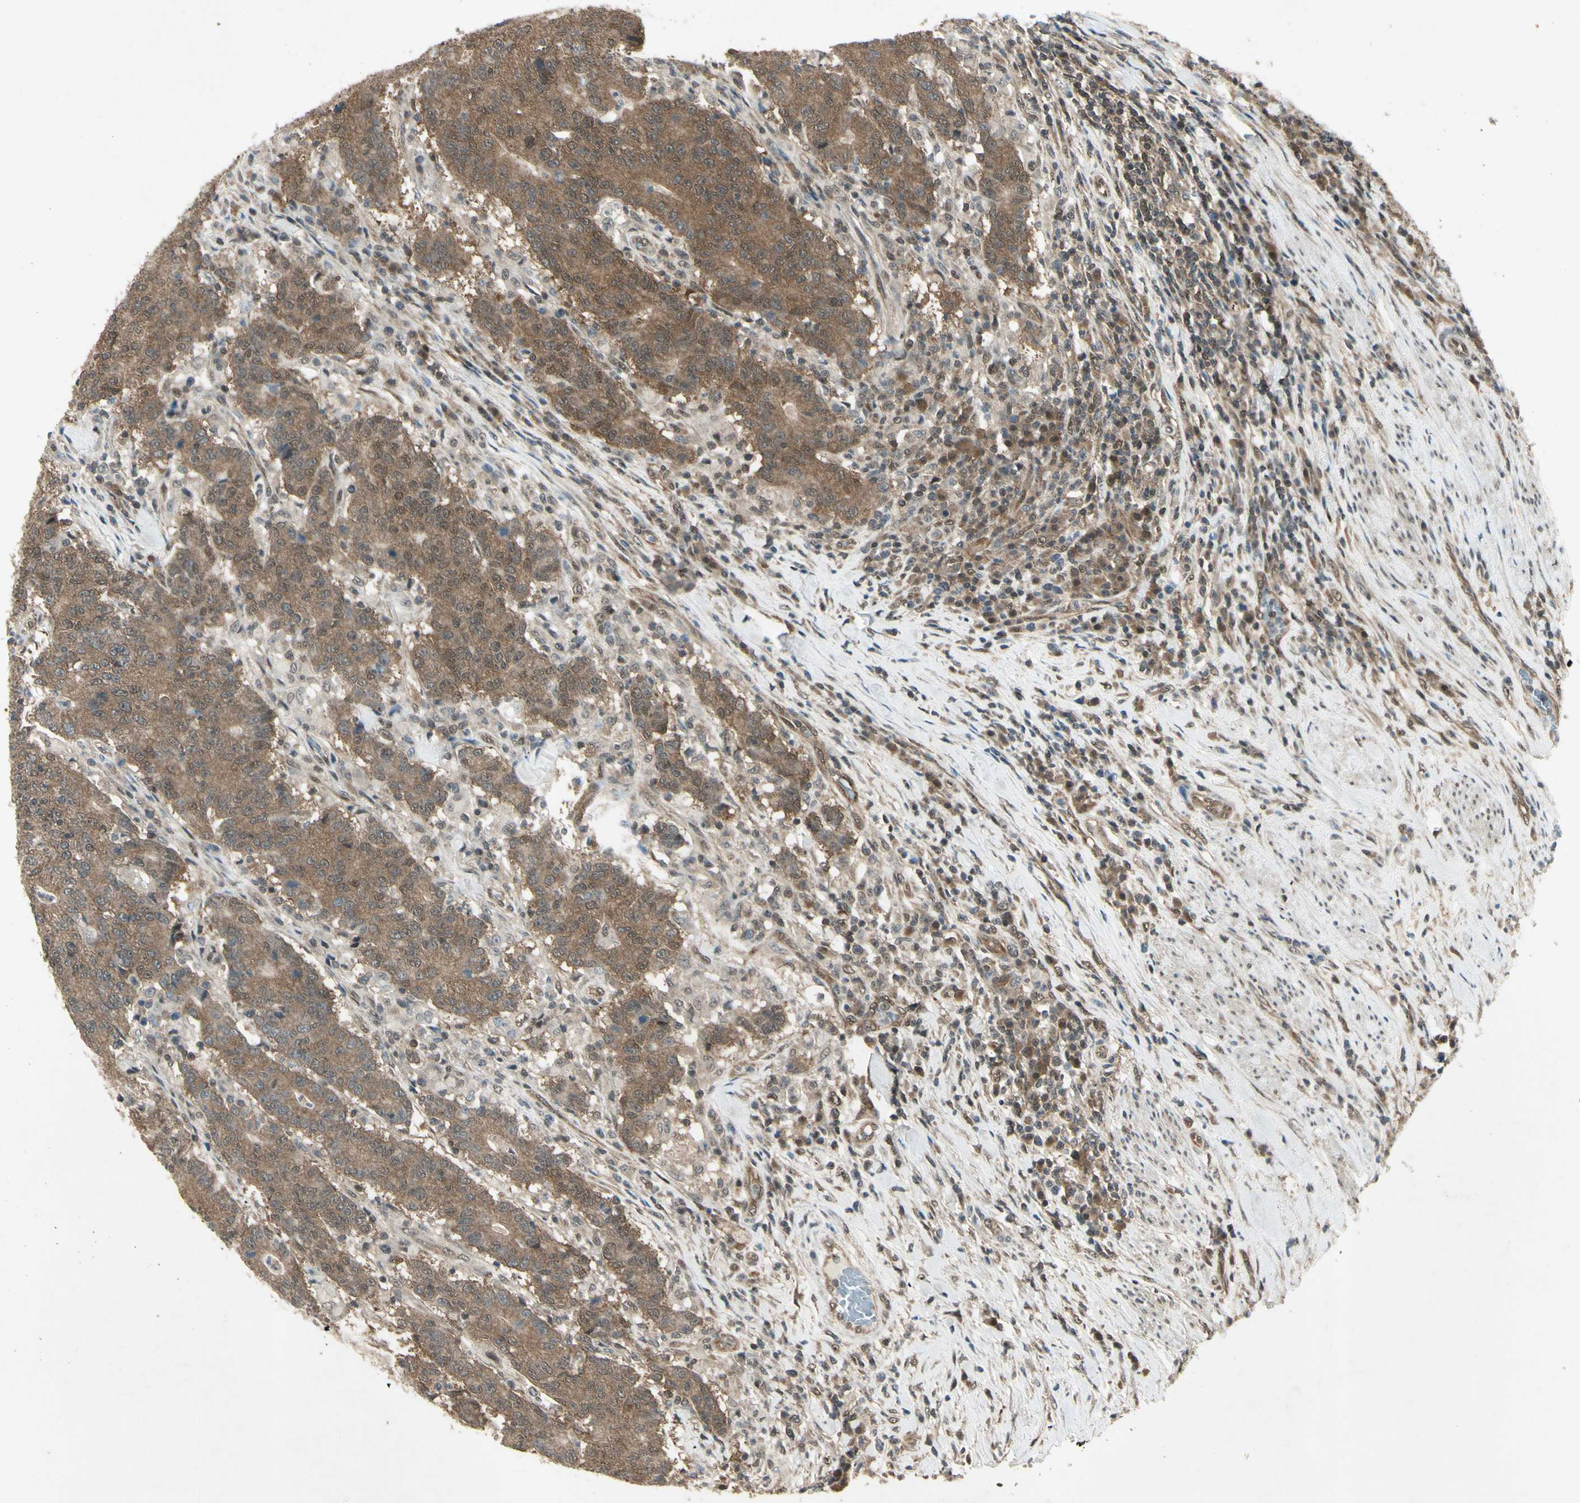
{"staining": {"intensity": "moderate", "quantity": ">75%", "location": "cytoplasmic/membranous"}, "tissue": "colorectal cancer", "cell_type": "Tumor cells", "image_type": "cancer", "snomed": [{"axis": "morphology", "description": "Normal tissue, NOS"}, {"axis": "morphology", "description": "Adenocarcinoma, NOS"}, {"axis": "topography", "description": "Colon"}], "caption": "Moderate cytoplasmic/membranous staining is appreciated in about >75% of tumor cells in colorectal adenocarcinoma.", "gene": "PSMD5", "patient": {"sex": "female", "age": 75}}